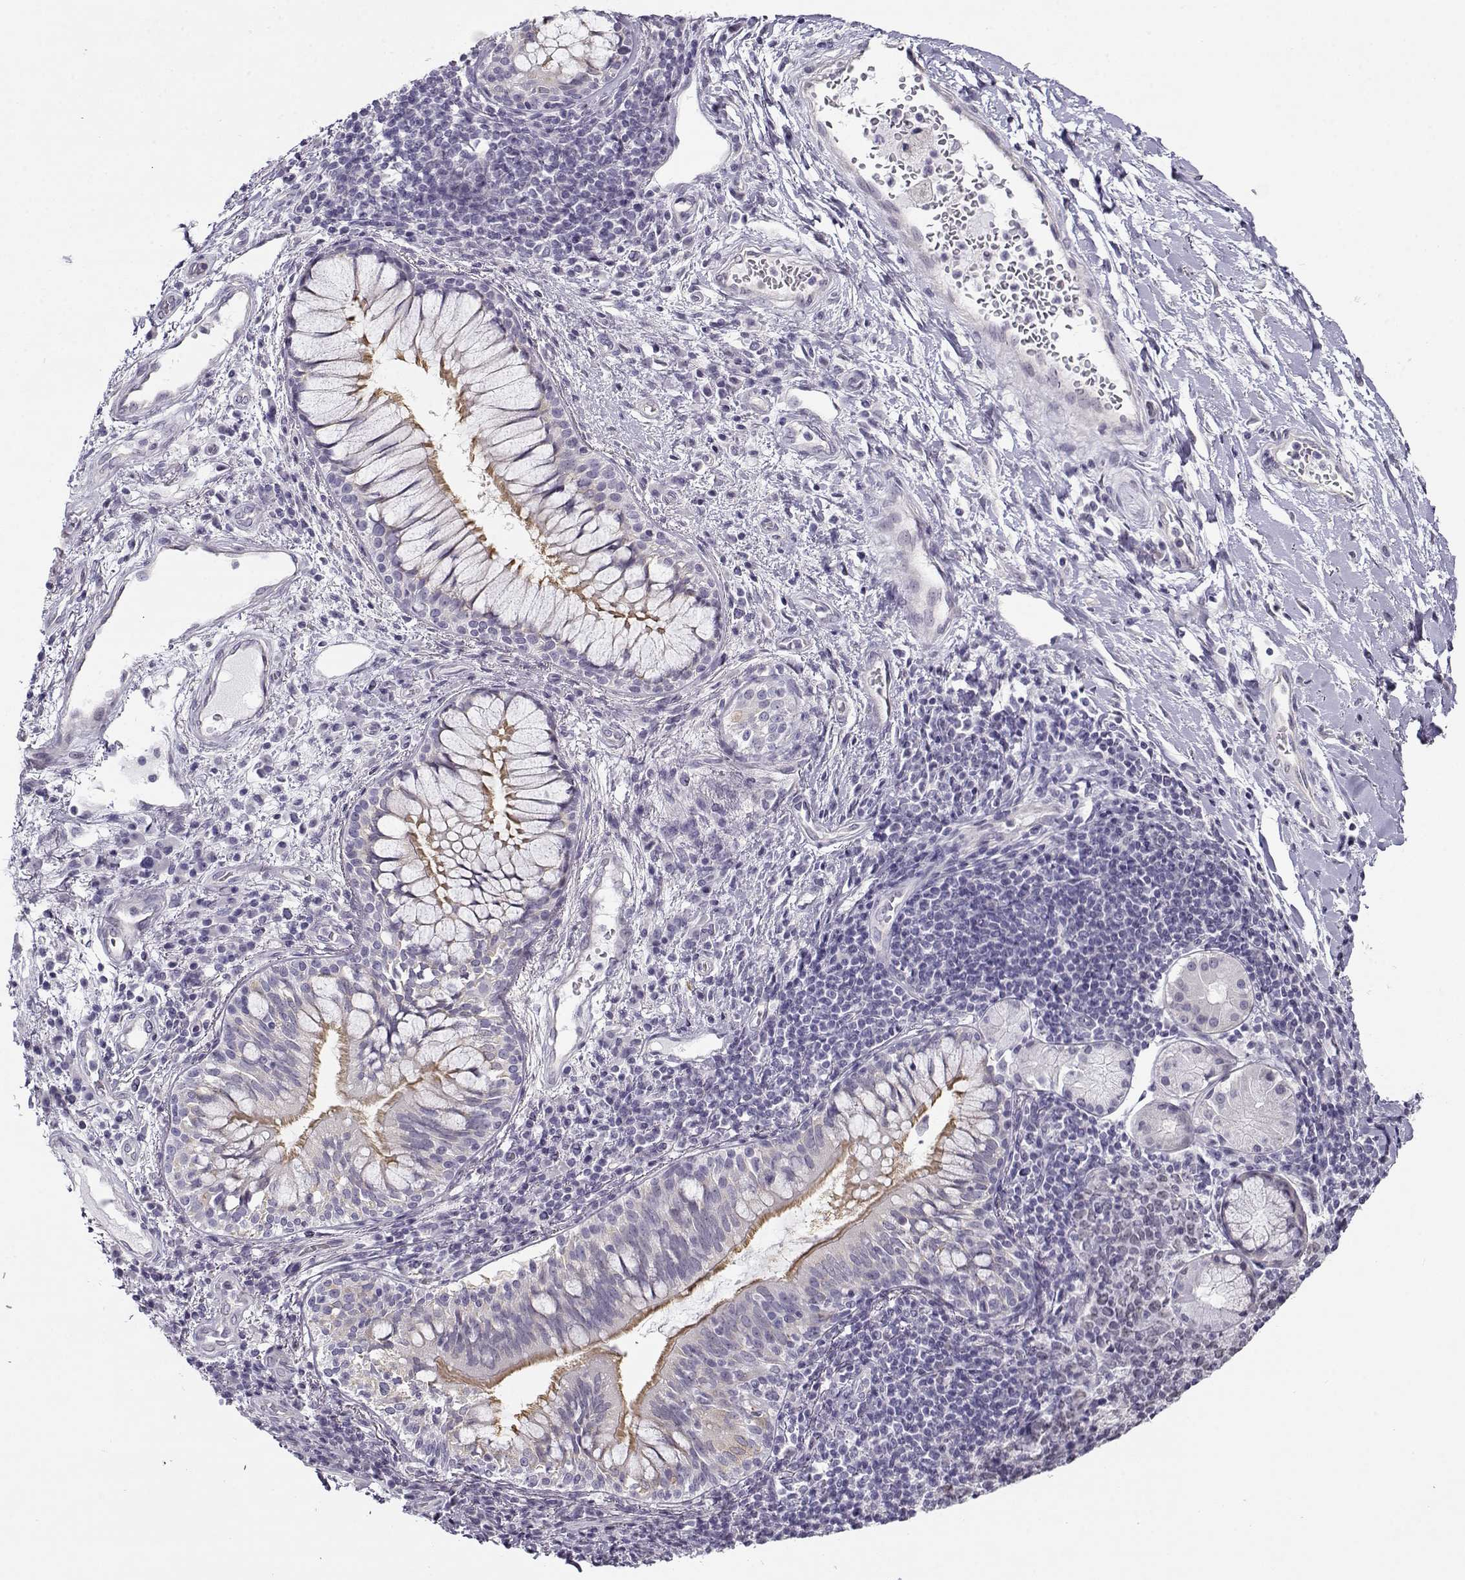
{"staining": {"intensity": "negative", "quantity": "none", "location": "none"}, "tissue": "lung cancer", "cell_type": "Tumor cells", "image_type": "cancer", "snomed": [{"axis": "morphology", "description": "Normal tissue, NOS"}, {"axis": "morphology", "description": "Squamous cell carcinoma, NOS"}, {"axis": "topography", "description": "Bronchus"}, {"axis": "topography", "description": "Lung"}], "caption": "High power microscopy photomicrograph of an immunohistochemistry photomicrograph of lung cancer (squamous cell carcinoma), revealing no significant positivity in tumor cells.", "gene": "TEX55", "patient": {"sex": "male", "age": 64}}